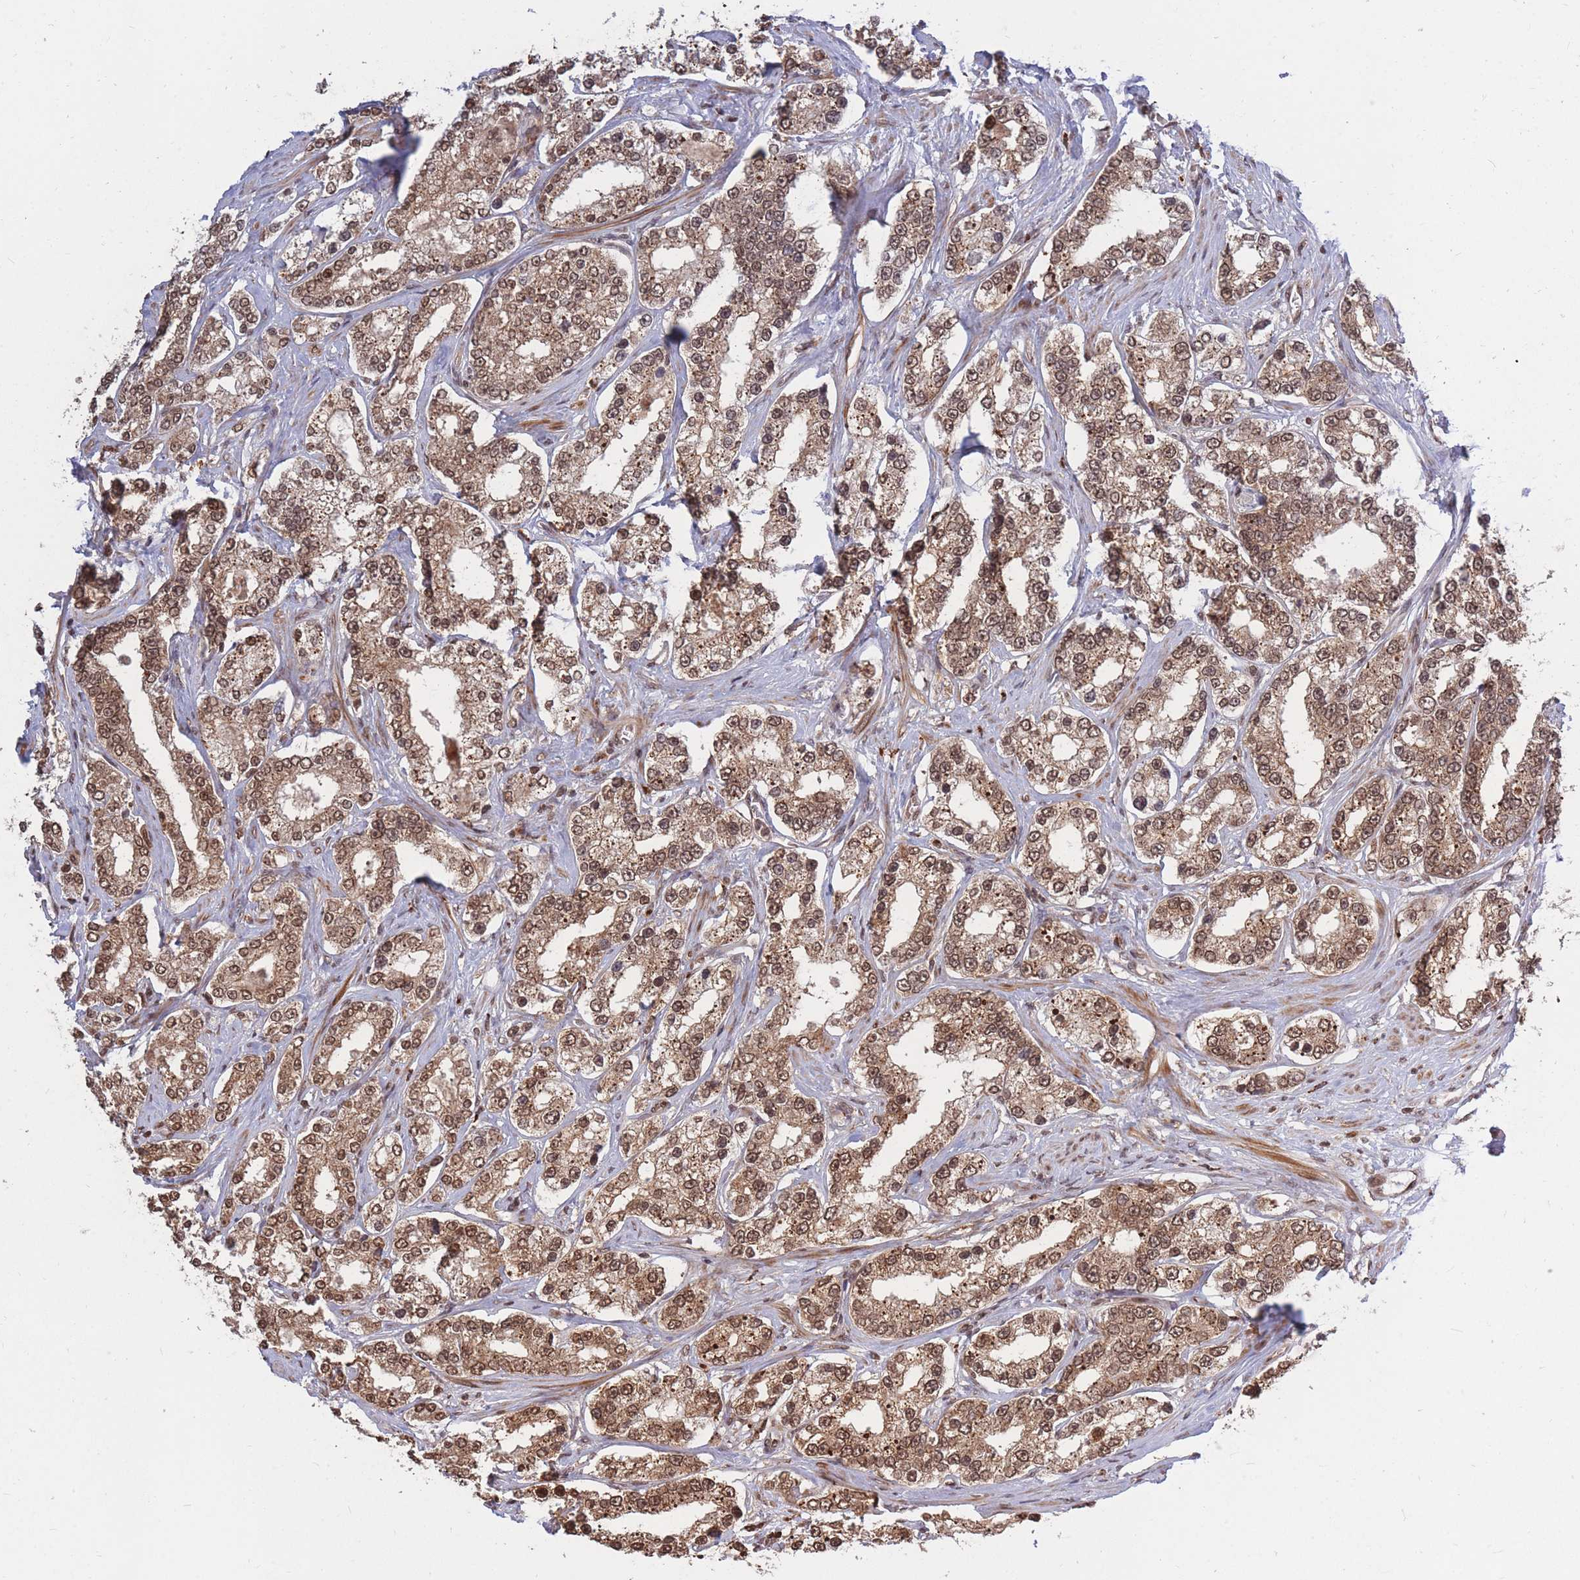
{"staining": {"intensity": "moderate", "quantity": ">75%", "location": "cytoplasmic/membranous,nuclear"}, "tissue": "prostate cancer", "cell_type": "Tumor cells", "image_type": "cancer", "snomed": [{"axis": "morphology", "description": "Normal tissue, NOS"}, {"axis": "morphology", "description": "Adenocarcinoma, High grade"}, {"axis": "topography", "description": "Prostate"}], "caption": "A medium amount of moderate cytoplasmic/membranous and nuclear expression is present in about >75% of tumor cells in prostate cancer tissue.", "gene": "SRA1", "patient": {"sex": "male", "age": 83}}